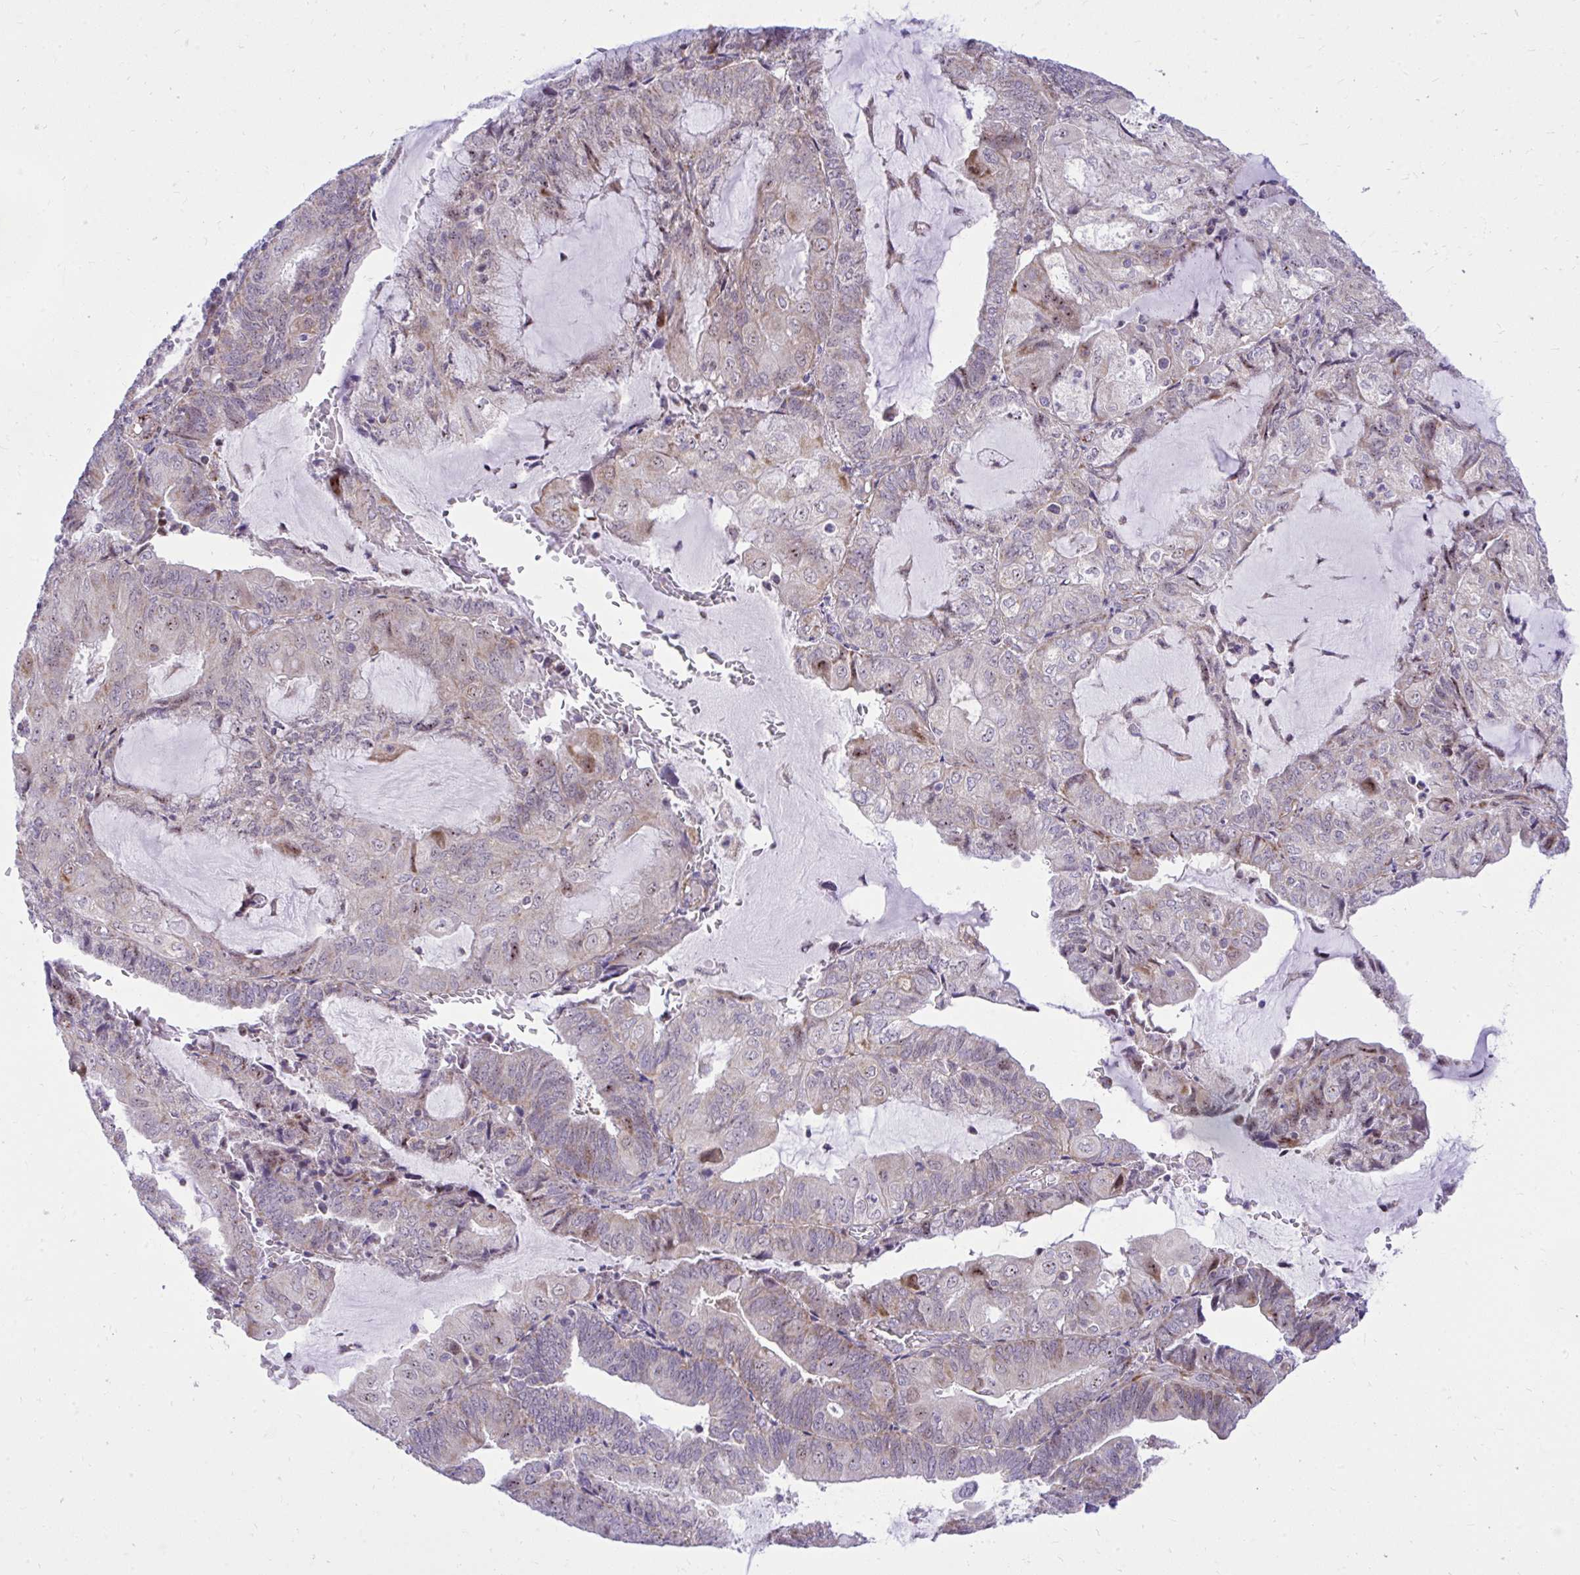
{"staining": {"intensity": "weak", "quantity": "<25%", "location": "cytoplasmic/membranous"}, "tissue": "endometrial cancer", "cell_type": "Tumor cells", "image_type": "cancer", "snomed": [{"axis": "morphology", "description": "Adenocarcinoma, NOS"}, {"axis": "topography", "description": "Endometrium"}], "caption": "Protein analysis of endometrial cancer exhibits no significant positivity in tumor cells.", "gene": "GPRIN3", "patient": {"sex": "female", "age": 81}}